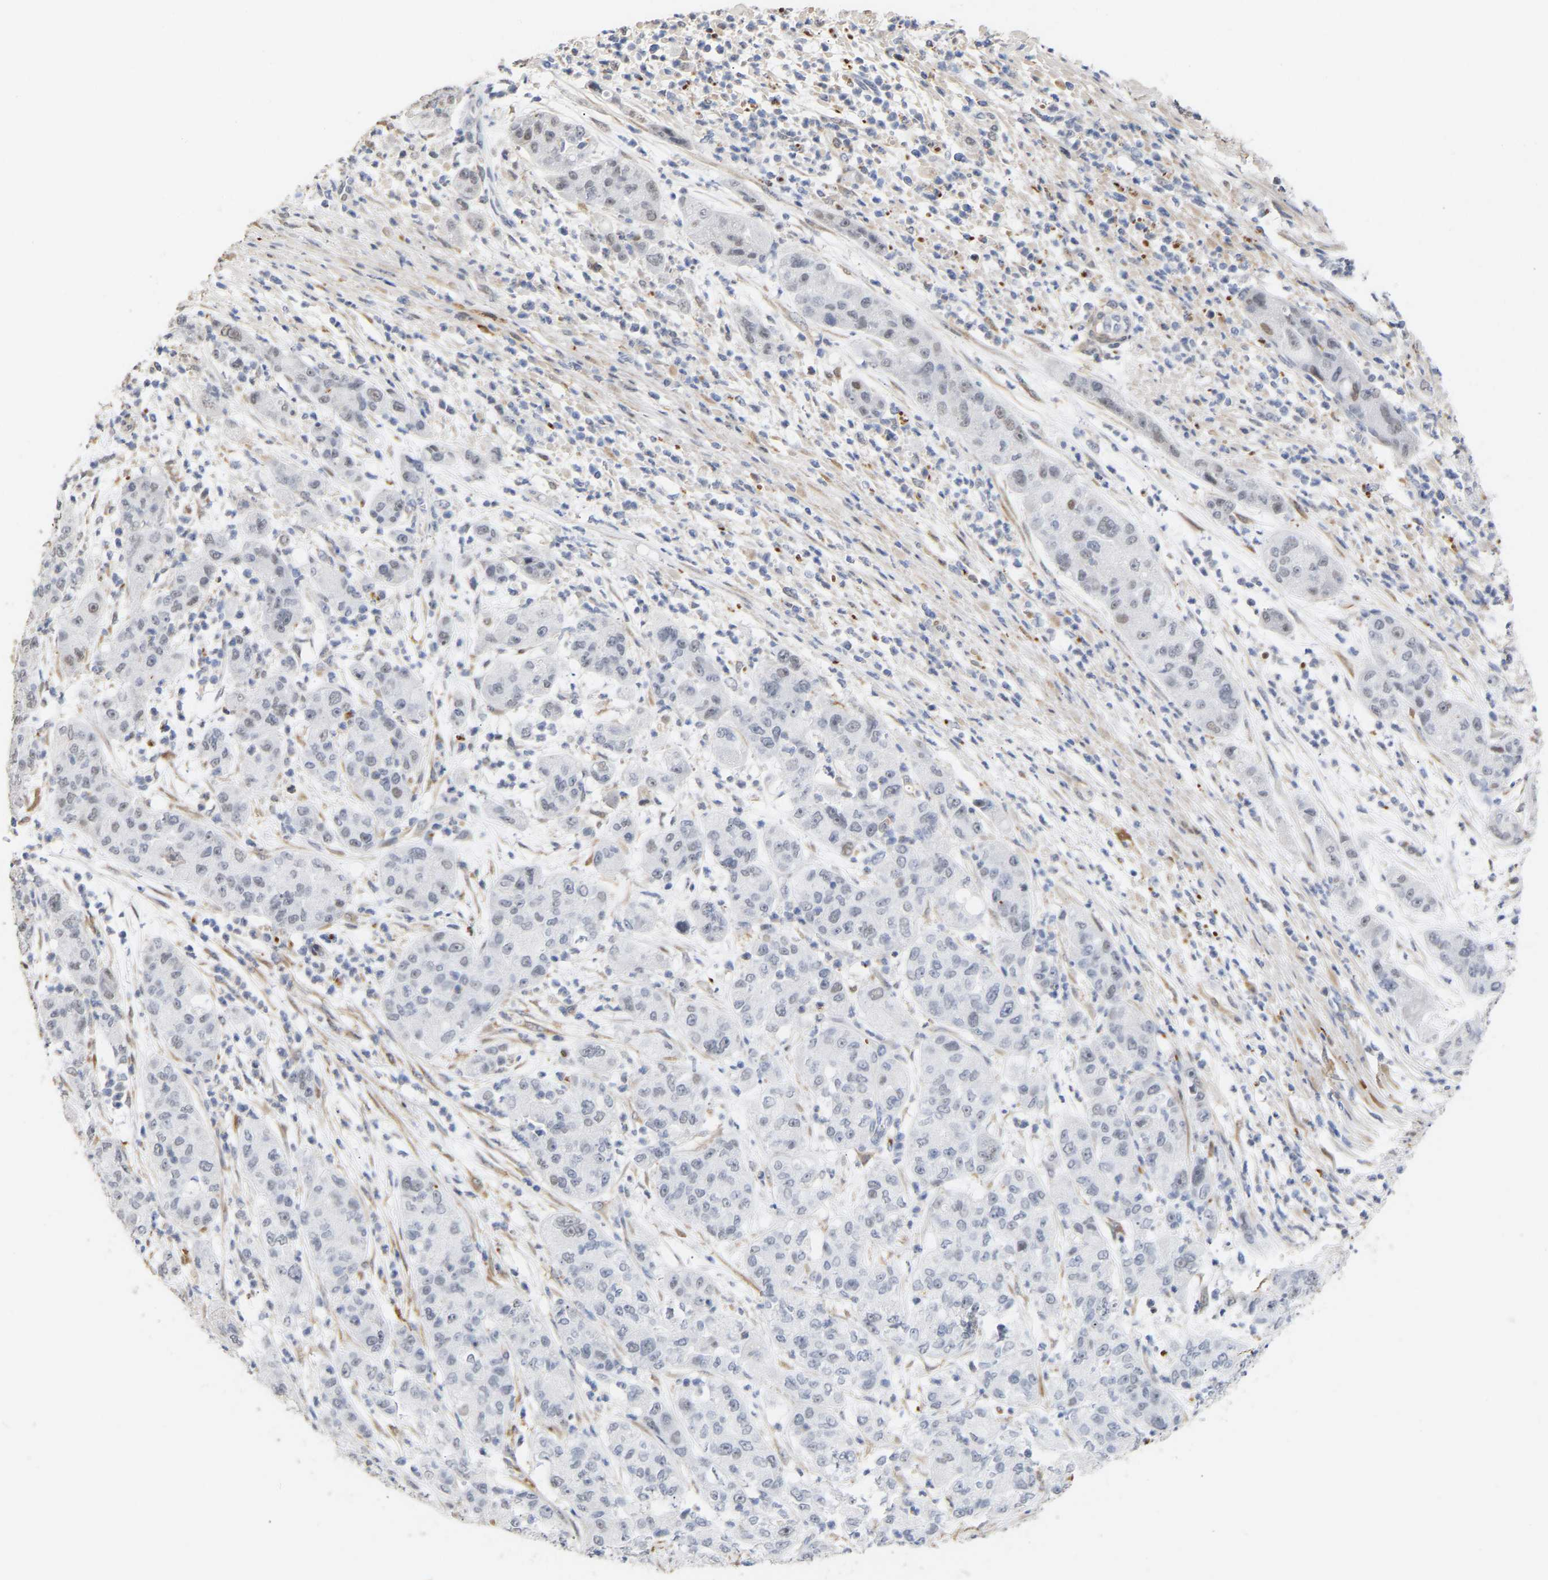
{"staining": {"intensity": "weak", "quantity": "<25%", "location": "nuclear"}, "tissue": "pancreatic cancer", "cell_type": "Tumor cells", "image_type": "cancer", "snomed": [{"axis": "morphology", "description": "Adenocarcinoma, NOS"}, {"axis": "topography", "description": "Pancreas"}], "caption": "DAB immunohistochemical staining of pancreatic cancer exhibits no significant staining in tumor cells.", "gene": "AMPH", "patient": {"sex": "female", "age": 78}}